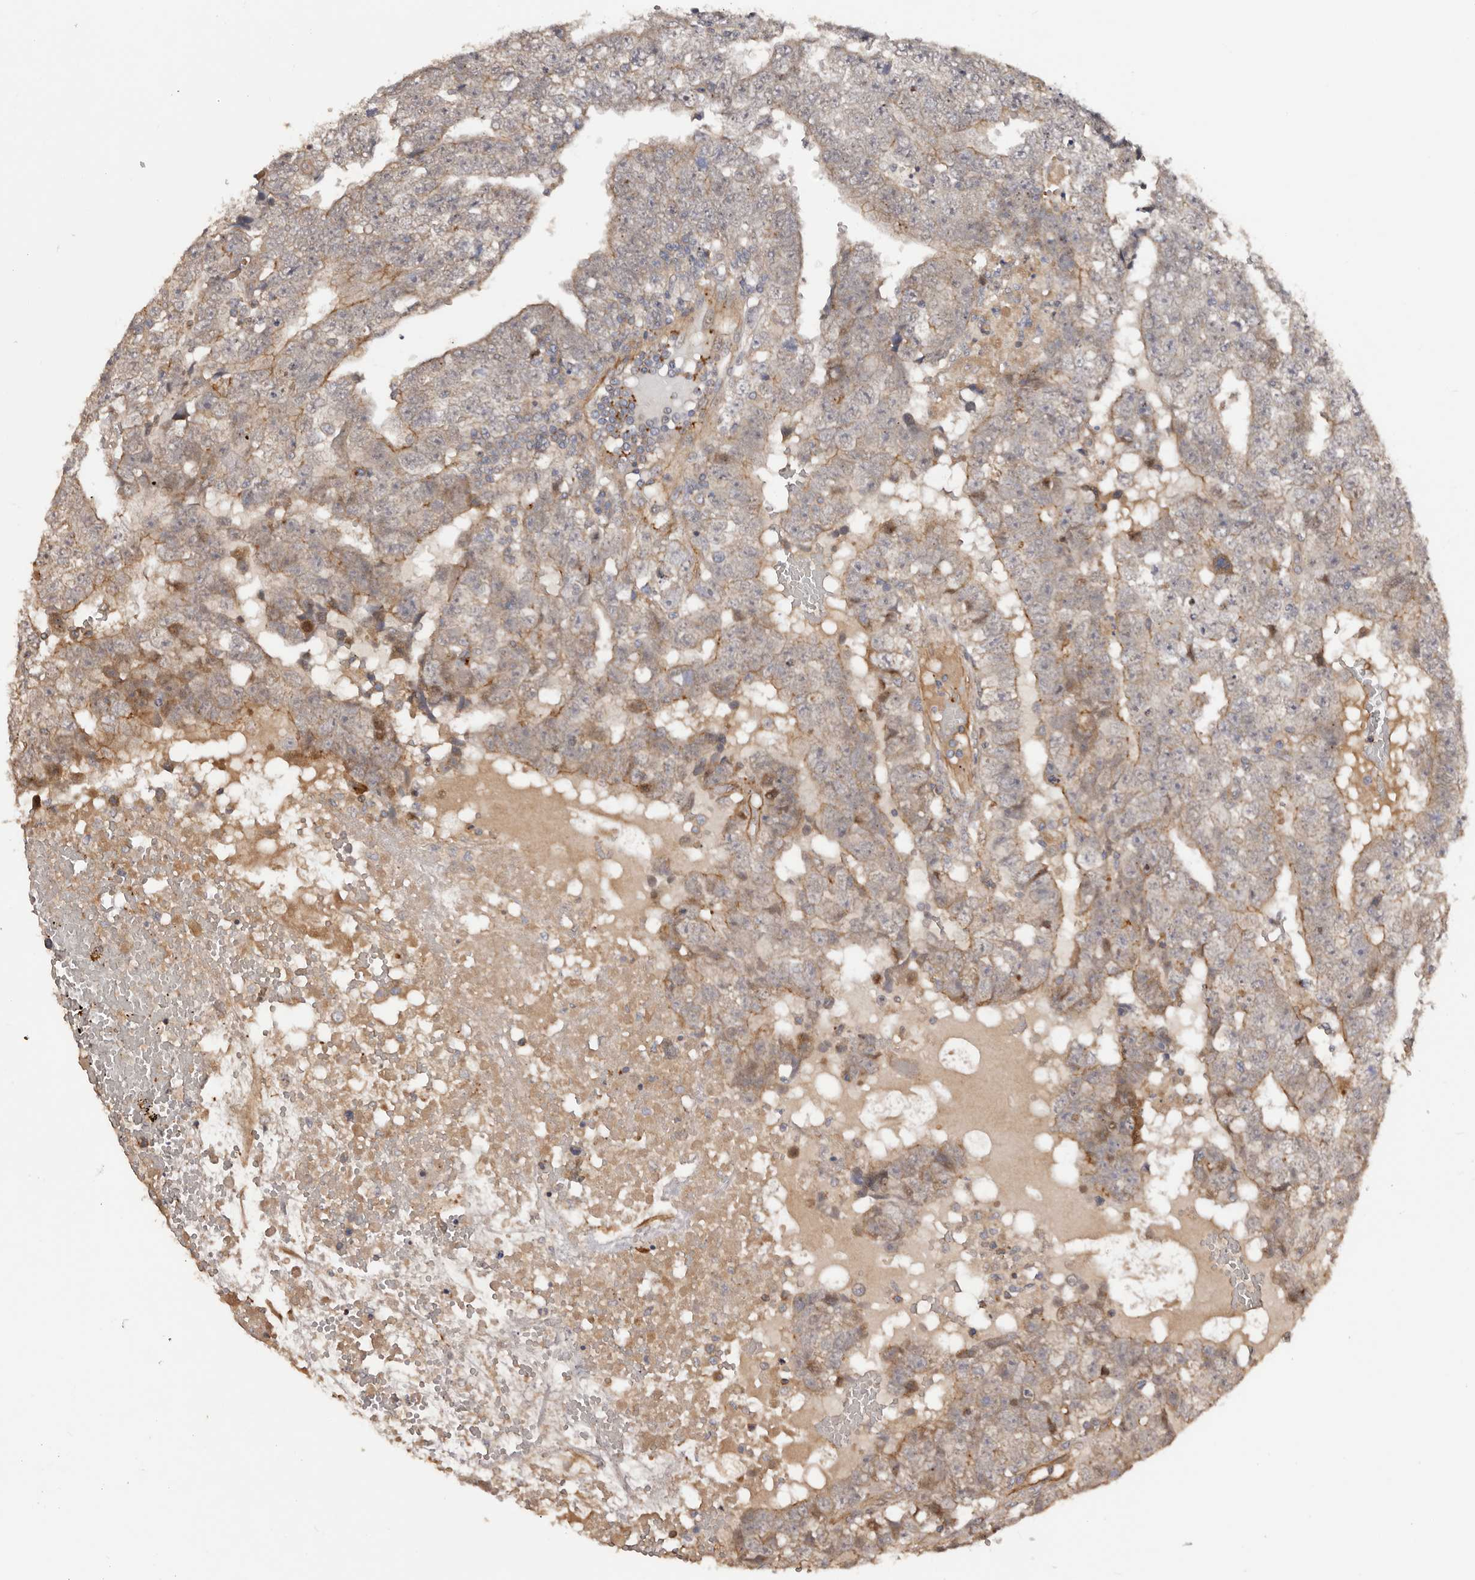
{"staining": {"intensity": "weak", "quantity": ">75%", "location": "cytoplasmic/membranous"}, "tissue": "testis cancer", "cell_type": "Tumor cells", "image_type": "cancer", "snomed": [{"axis": "morphology", "description": "Carcinoma, Embryonal, NOS"}, {"axis": "topography", "description": "Testis"}], "caption": "Protein expression analysis of testis cancer shows weak cytoplasmic/membranous positivity in about >75% of tumor cells.", "gene": "GTPBP1", "patient": {"sex": "male", "age": 25}}